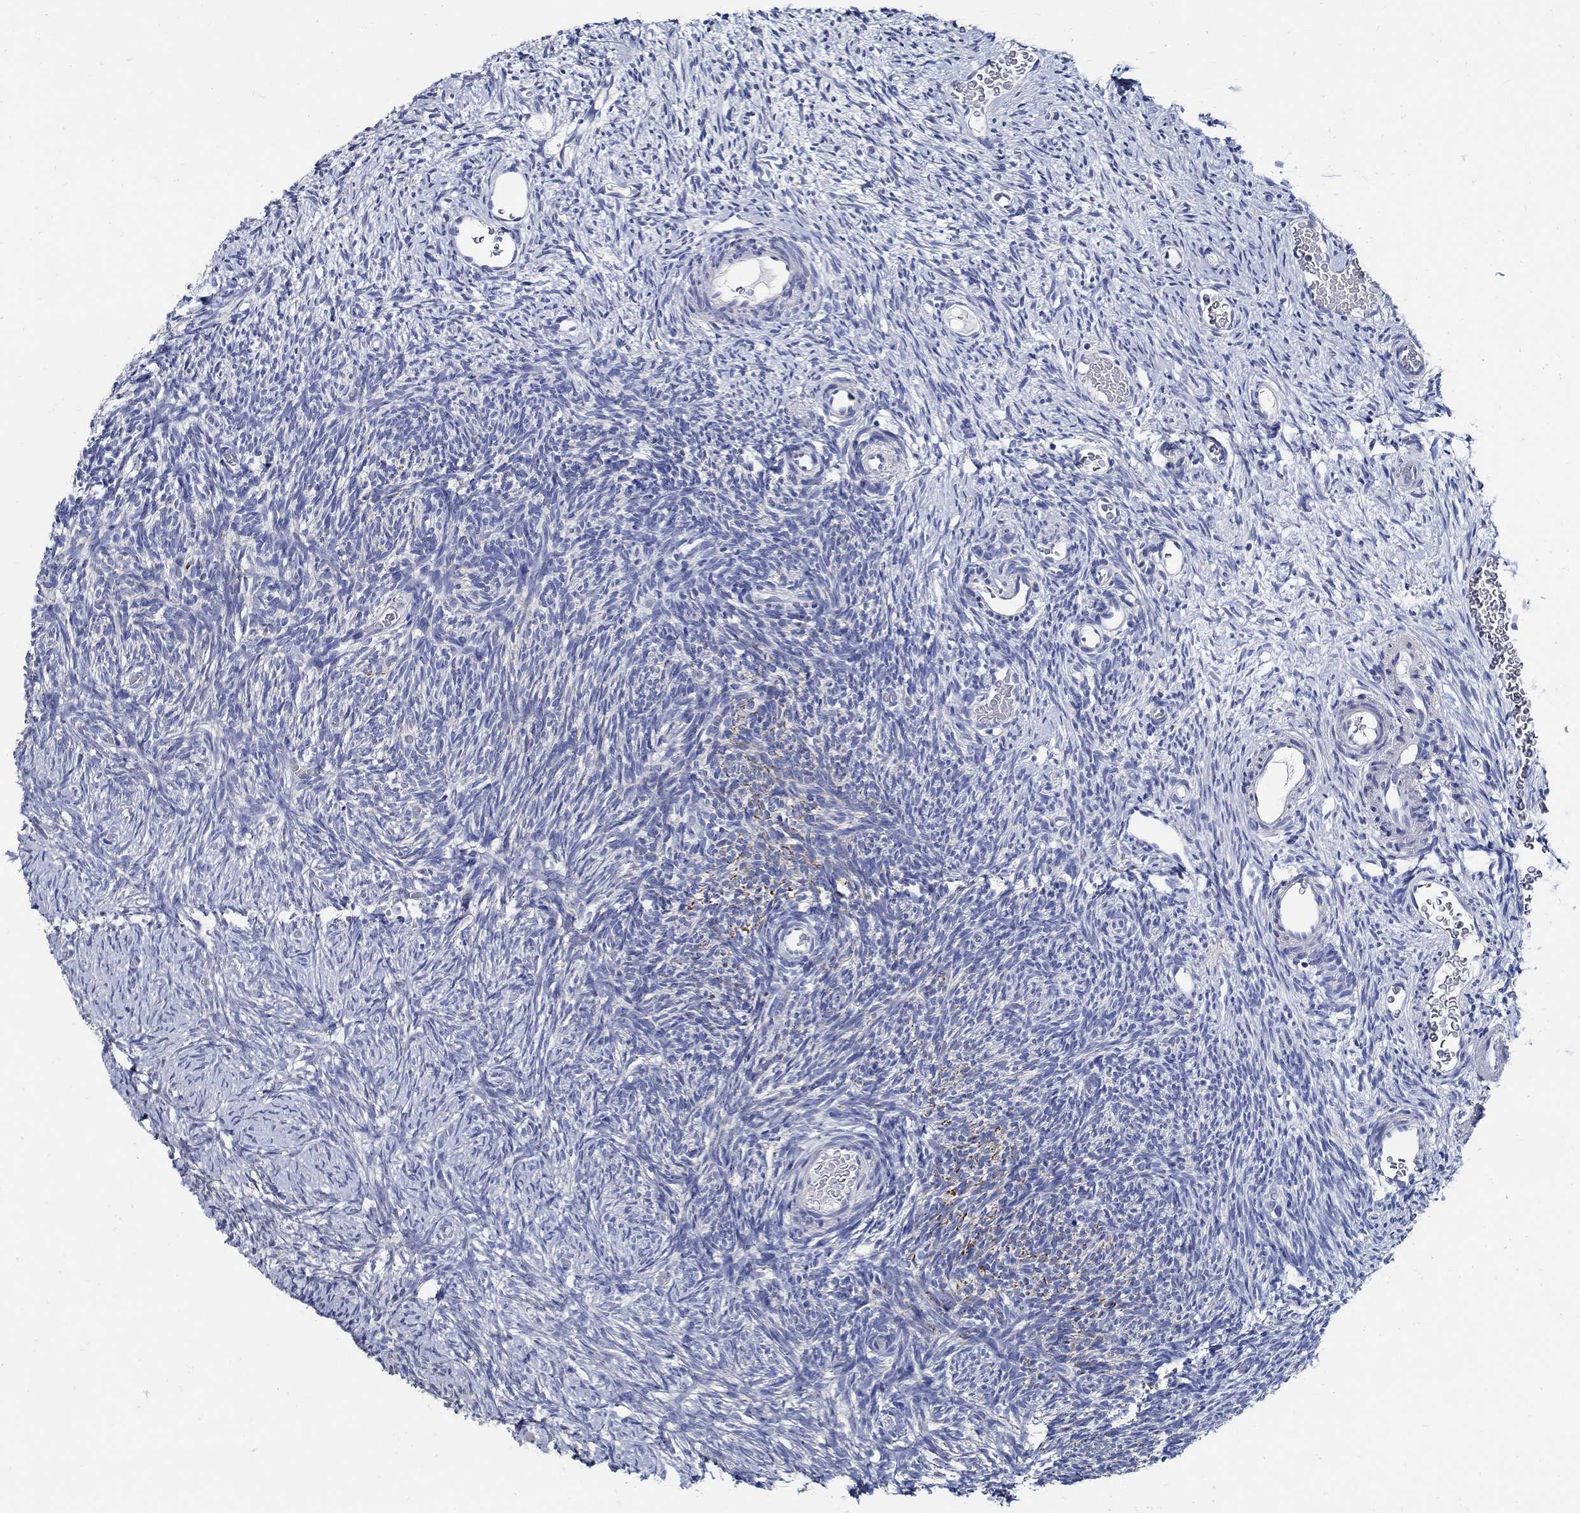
{"staining": {"intensity": "negative", "quantity": "none", "location": "none"}, "tissue": "ovary", "cell_type": "Follicle cells", "image_type": "normal", "snomed": [{"axis": "morphology", "description": "Normal tissue, NOS"}, {"axis": "topography", "description": "Ovary"}], "caption": "IHC histopathology image of benign ovary: human ovary stained with DAB (3,3'-diaminobenzidine) demonstrates no significant protein staining in follicle cells. The staining was performed using DAB to visualize the protein expression in brown, while the nuclei were stained in blue with hematoxylin (Magnification: 20x).", "gene": "PRX", "patient": {"sex": "female", "age": 39}}